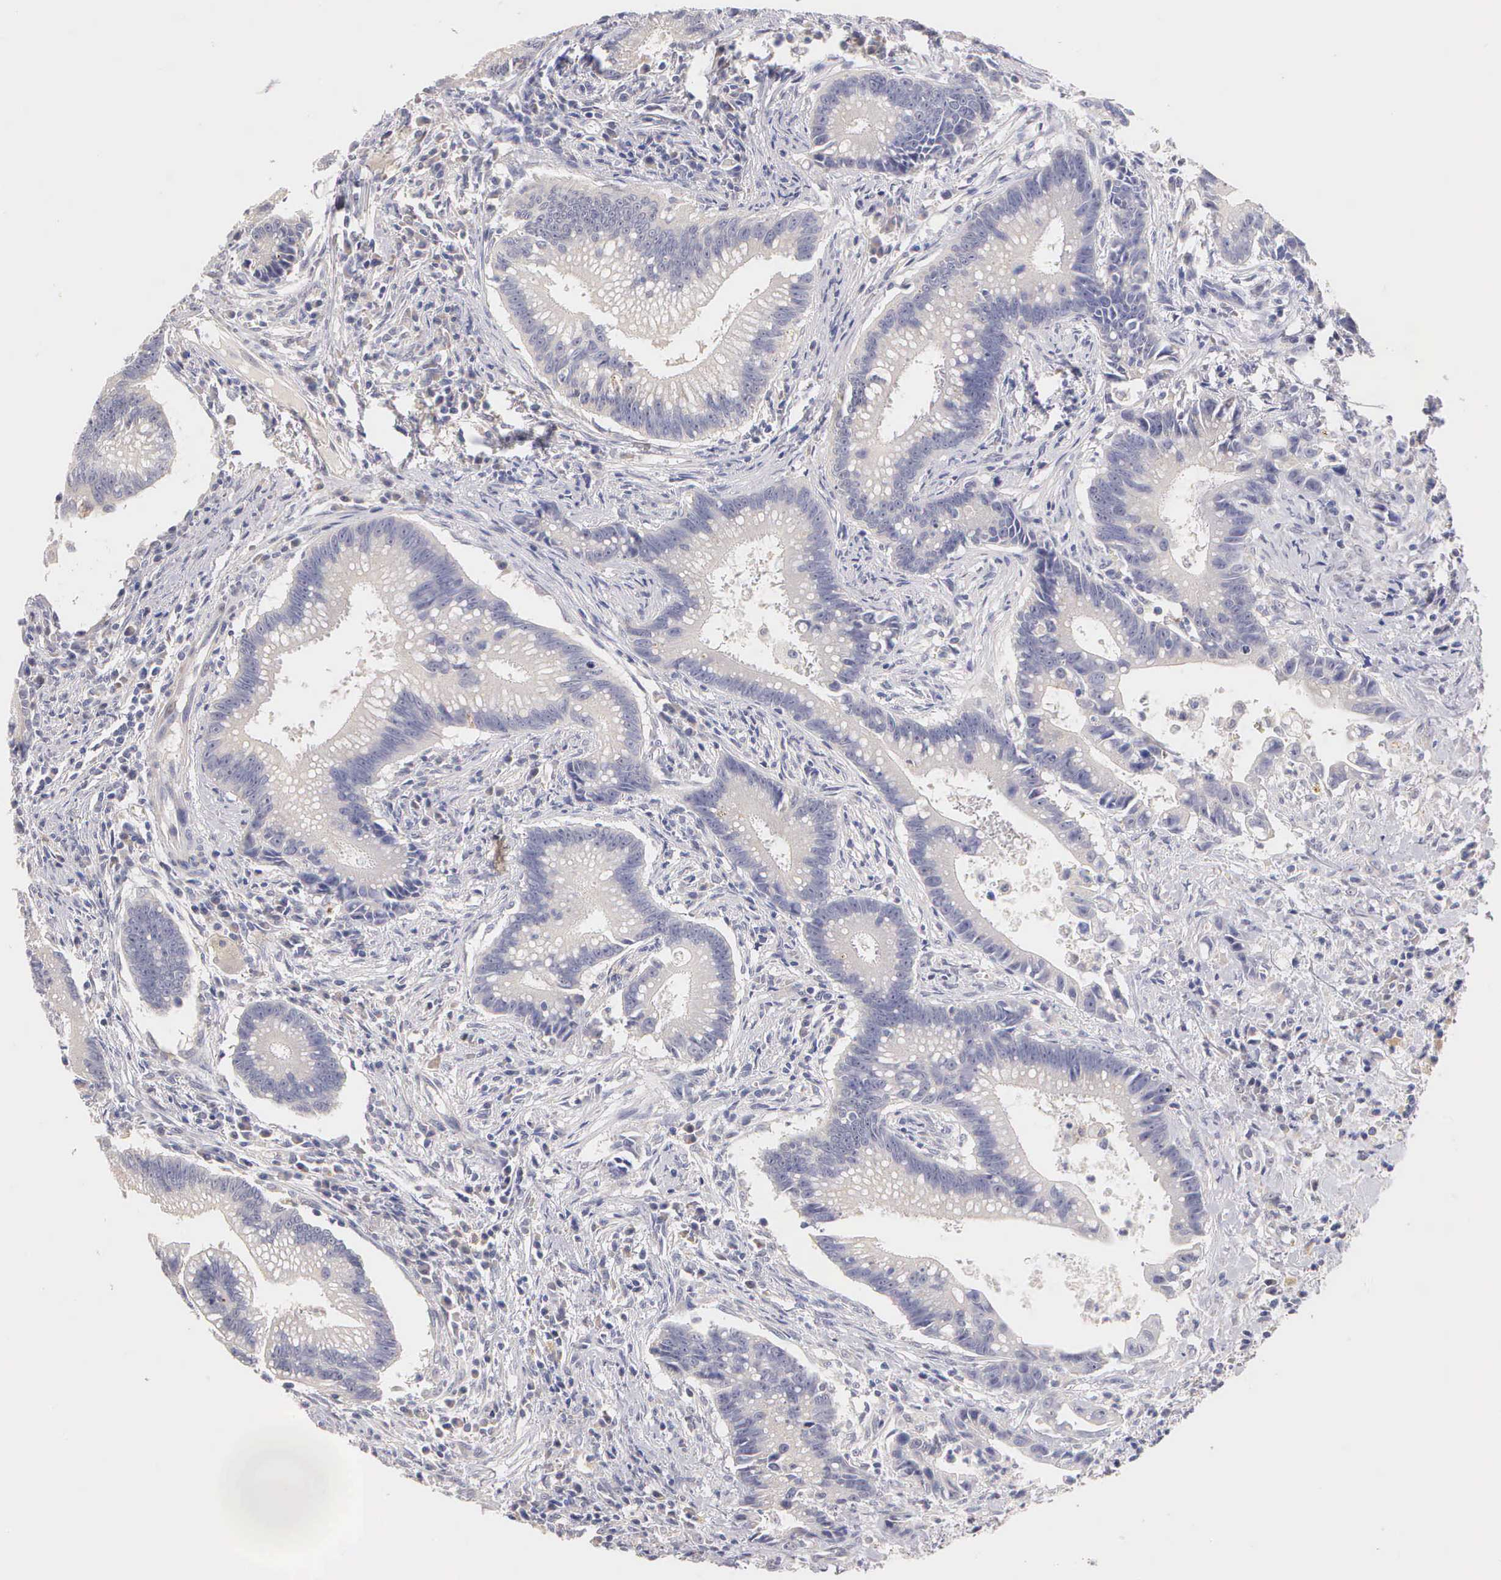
{"staining": {"intensity": "negative", "quantity": "none", "location": "none"}, "tissue": "colorectal cancer", "cell_type": "Tumor cells", "image_type": "cancer", "snomed": [{"axis": "morphology", "description": "Adenocarcinoma, NOS"}, {"axis": "topography", "description": "Rectum"}], "caption": "Immunohistochemistry micrograph of neoplastic tissue: adenocarcinoma (colorectal) stained with DAB exhibits no significant protein expression in tumor cells.", "gene": "ESR1", "patient": {"sex": "female", "age": 81}}